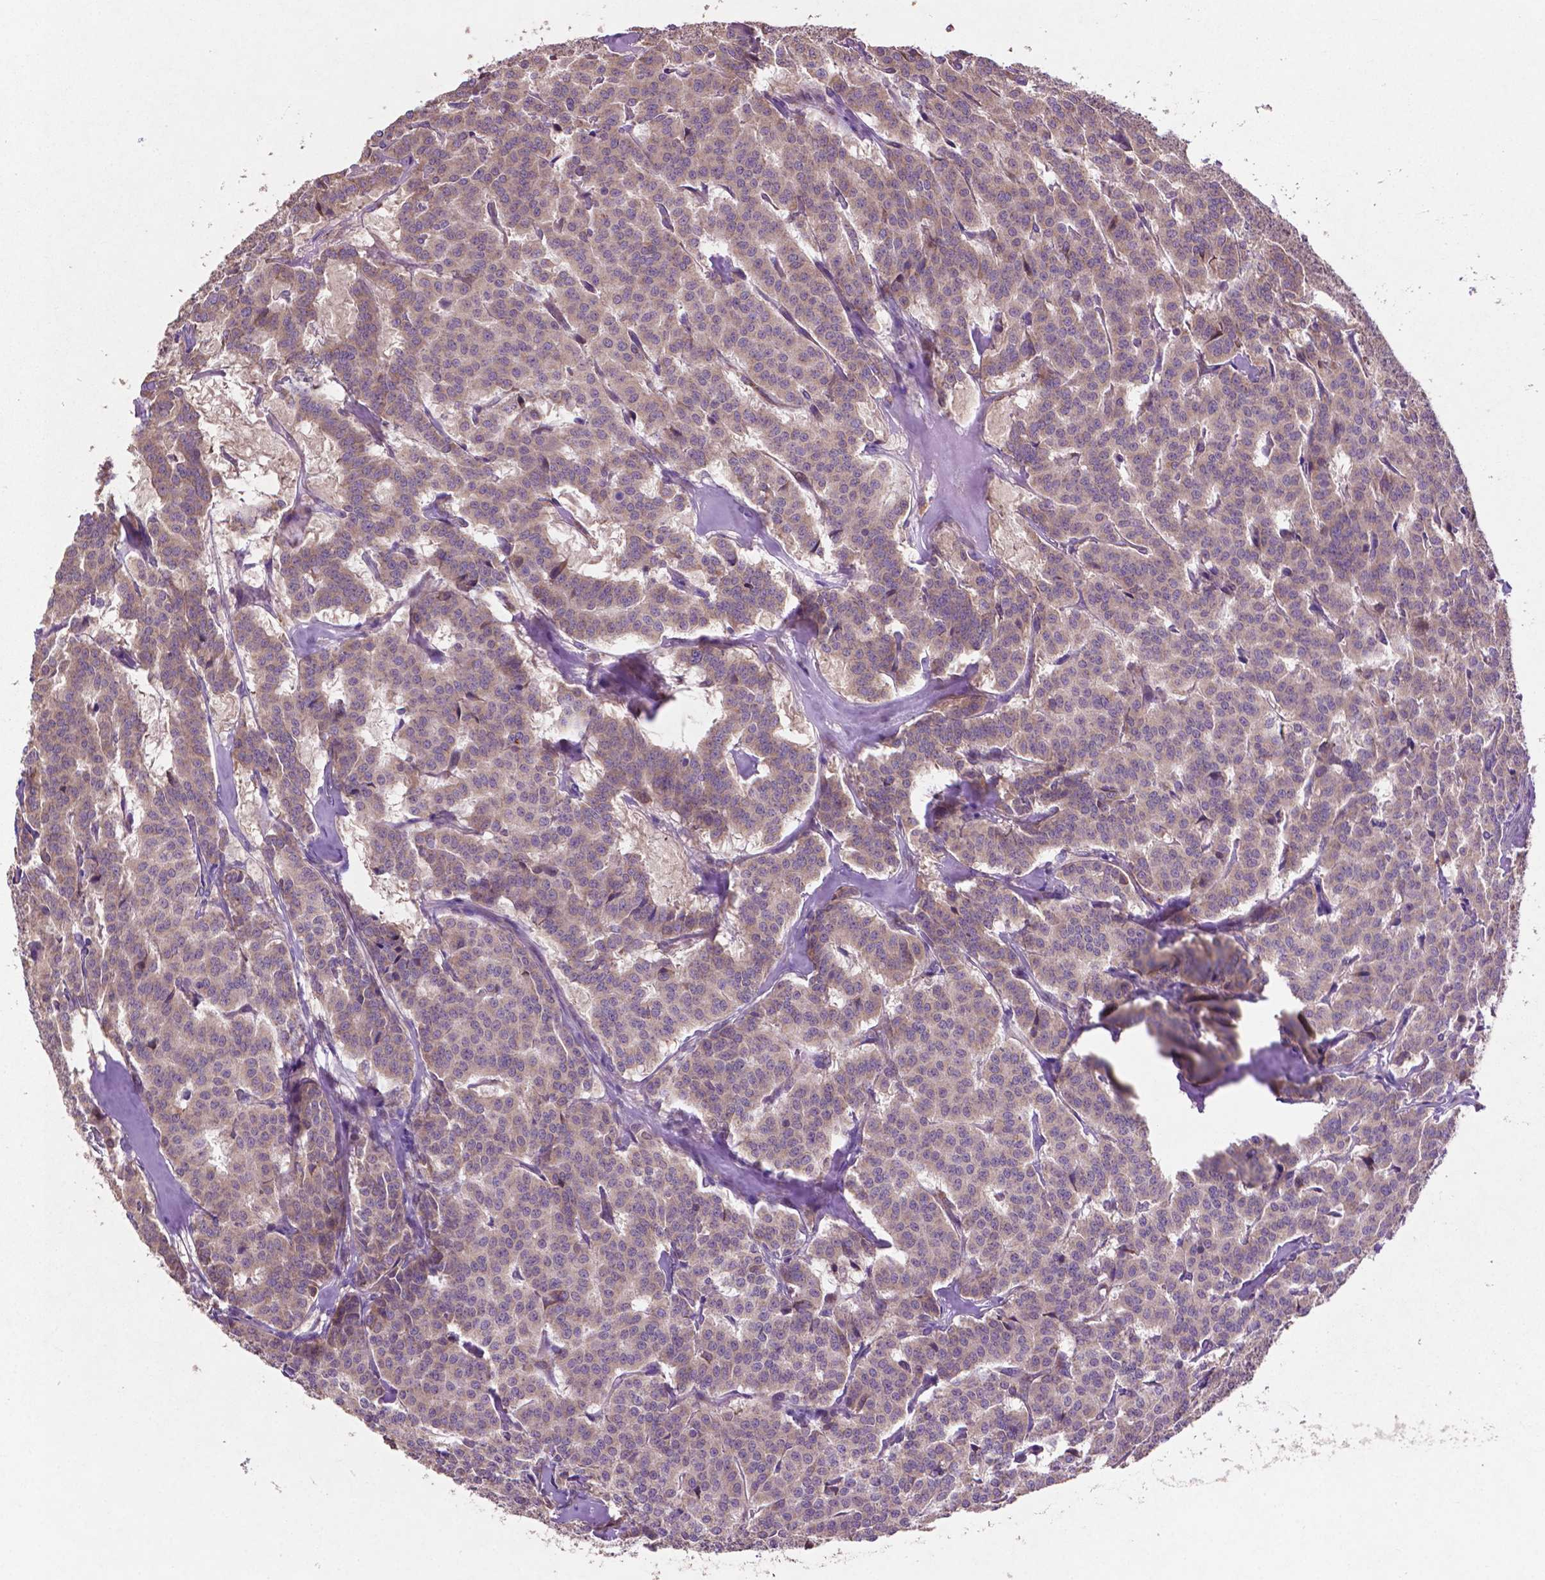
{"staining": {"intensity": "weak", "quantity": "25%-75%", "location": "cytoplasmic/membranous"}, "tissue": "carcinoid", "cell_type": "Tumor cells", "image_type": "cancer", "snomed": [{"axis": "morphology", "description": "Normal tissue, NOS"}, {"axis": "morphology", "description": "Carcinoid, malignant, NOS"}, {"axis": "topography", "description": "Lung"}], "caption": "The image exhibits immunohistochemical staining of carcinoid. There is weak cytoplasmic/membranous positivity is seen in approximately 25%-75% of tumor cells.", "gene": "MBTPS1", "patient": {"sex": "female", "age": 46}}